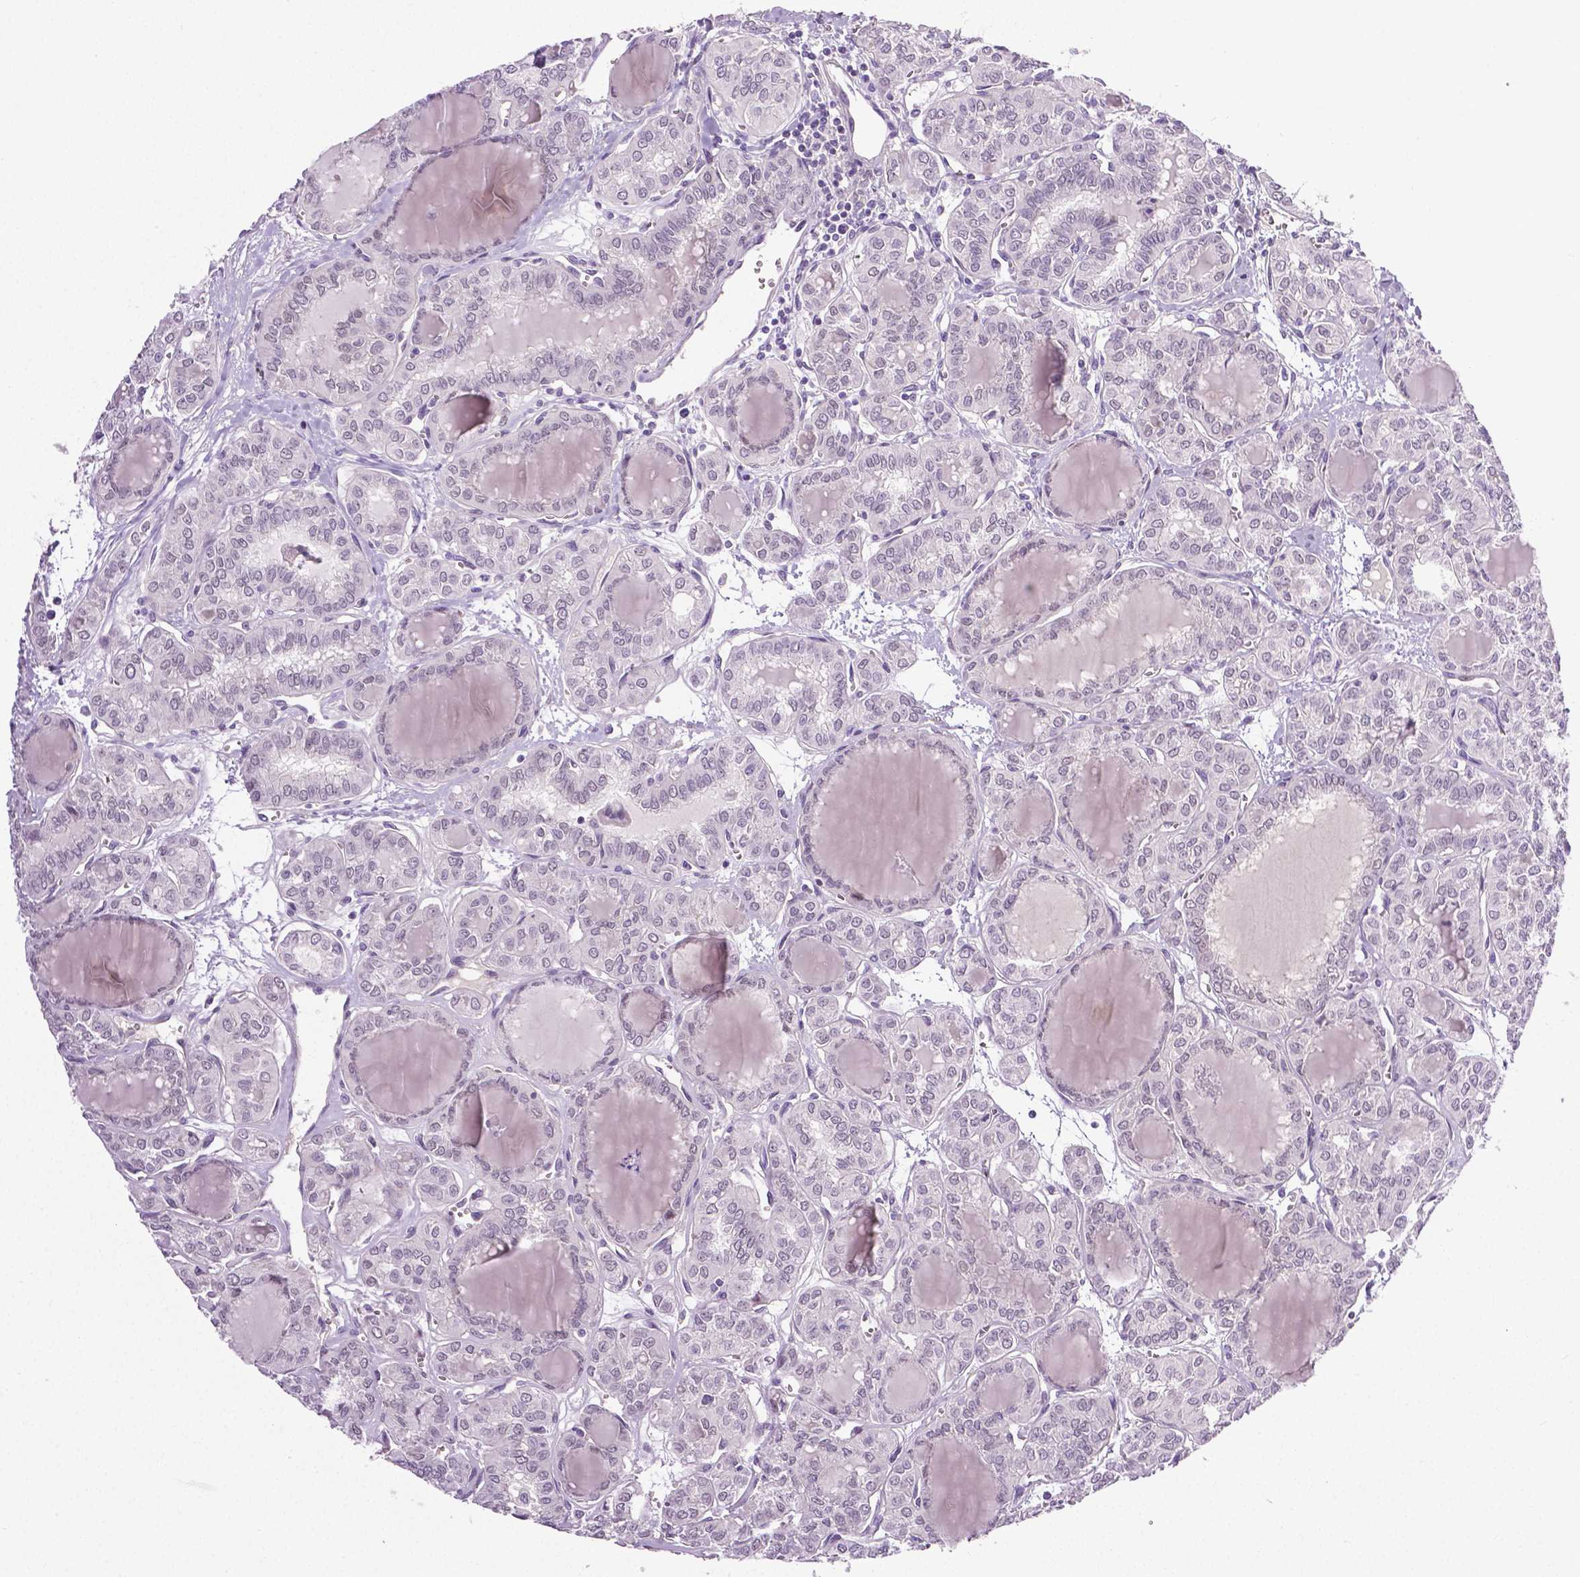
{"staining": {"intensity": "negative", "quantity": "none", "location": "none"}, "tissue": "thyroid cancer", "cell_type": "Tumor cells", "image_type": "cancer", "snomed": [{"axis": "morphology", "description": "Papillary adenocarcinoma, NOS"}, {"axis": "topography", "description": "Thyroid gland"}], "caption": "An IHC photomicrograph of thyroid papillary adenocarcinoma is shown. There is no staining in tumor cells of thyroid papillary adenocarcinoma. (Brightfield microscopy of DAB IHC at high magnification).", "gene": "PTGER3", "patient": {"sex": "female", "age": 41}}